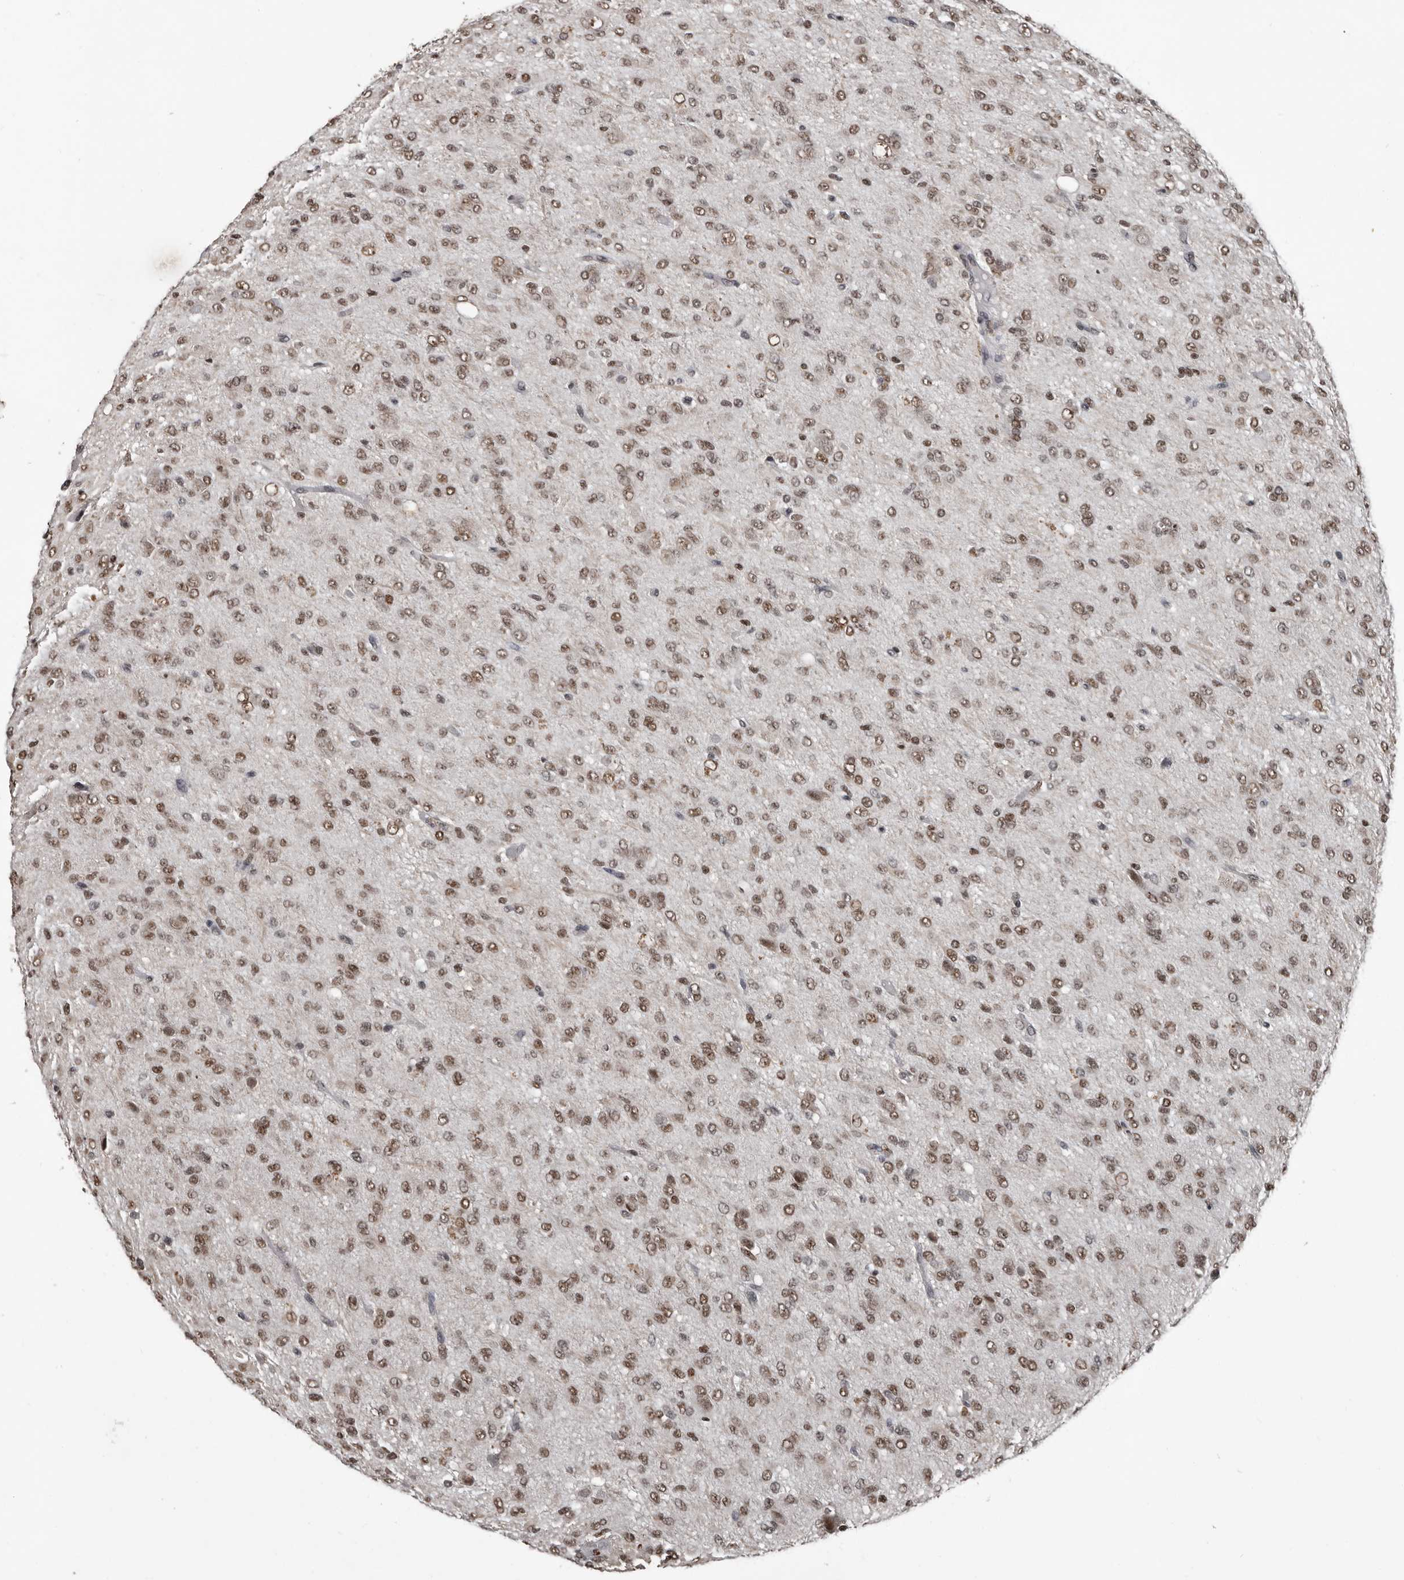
{"staining": {"intensity": "moderate", "quantity": ">75%", "location": "nuclear"}, "tissue": "glioma", "cell_type": "Tumor cells", "image_type": "cancer", "snomed": [{"axis": "morphology", "description": "Glioma, malignant, High grade"}, {"axis": "topography", "description": "Brain"}], "caption": "The photomicrograph displays staining of malignant glioma (high-grade), revealing moderate nuclear protein positivity (brown color) within tumor cells.", "gene": "CHD1L", "patient": {"sex": "female", "age": 59}}